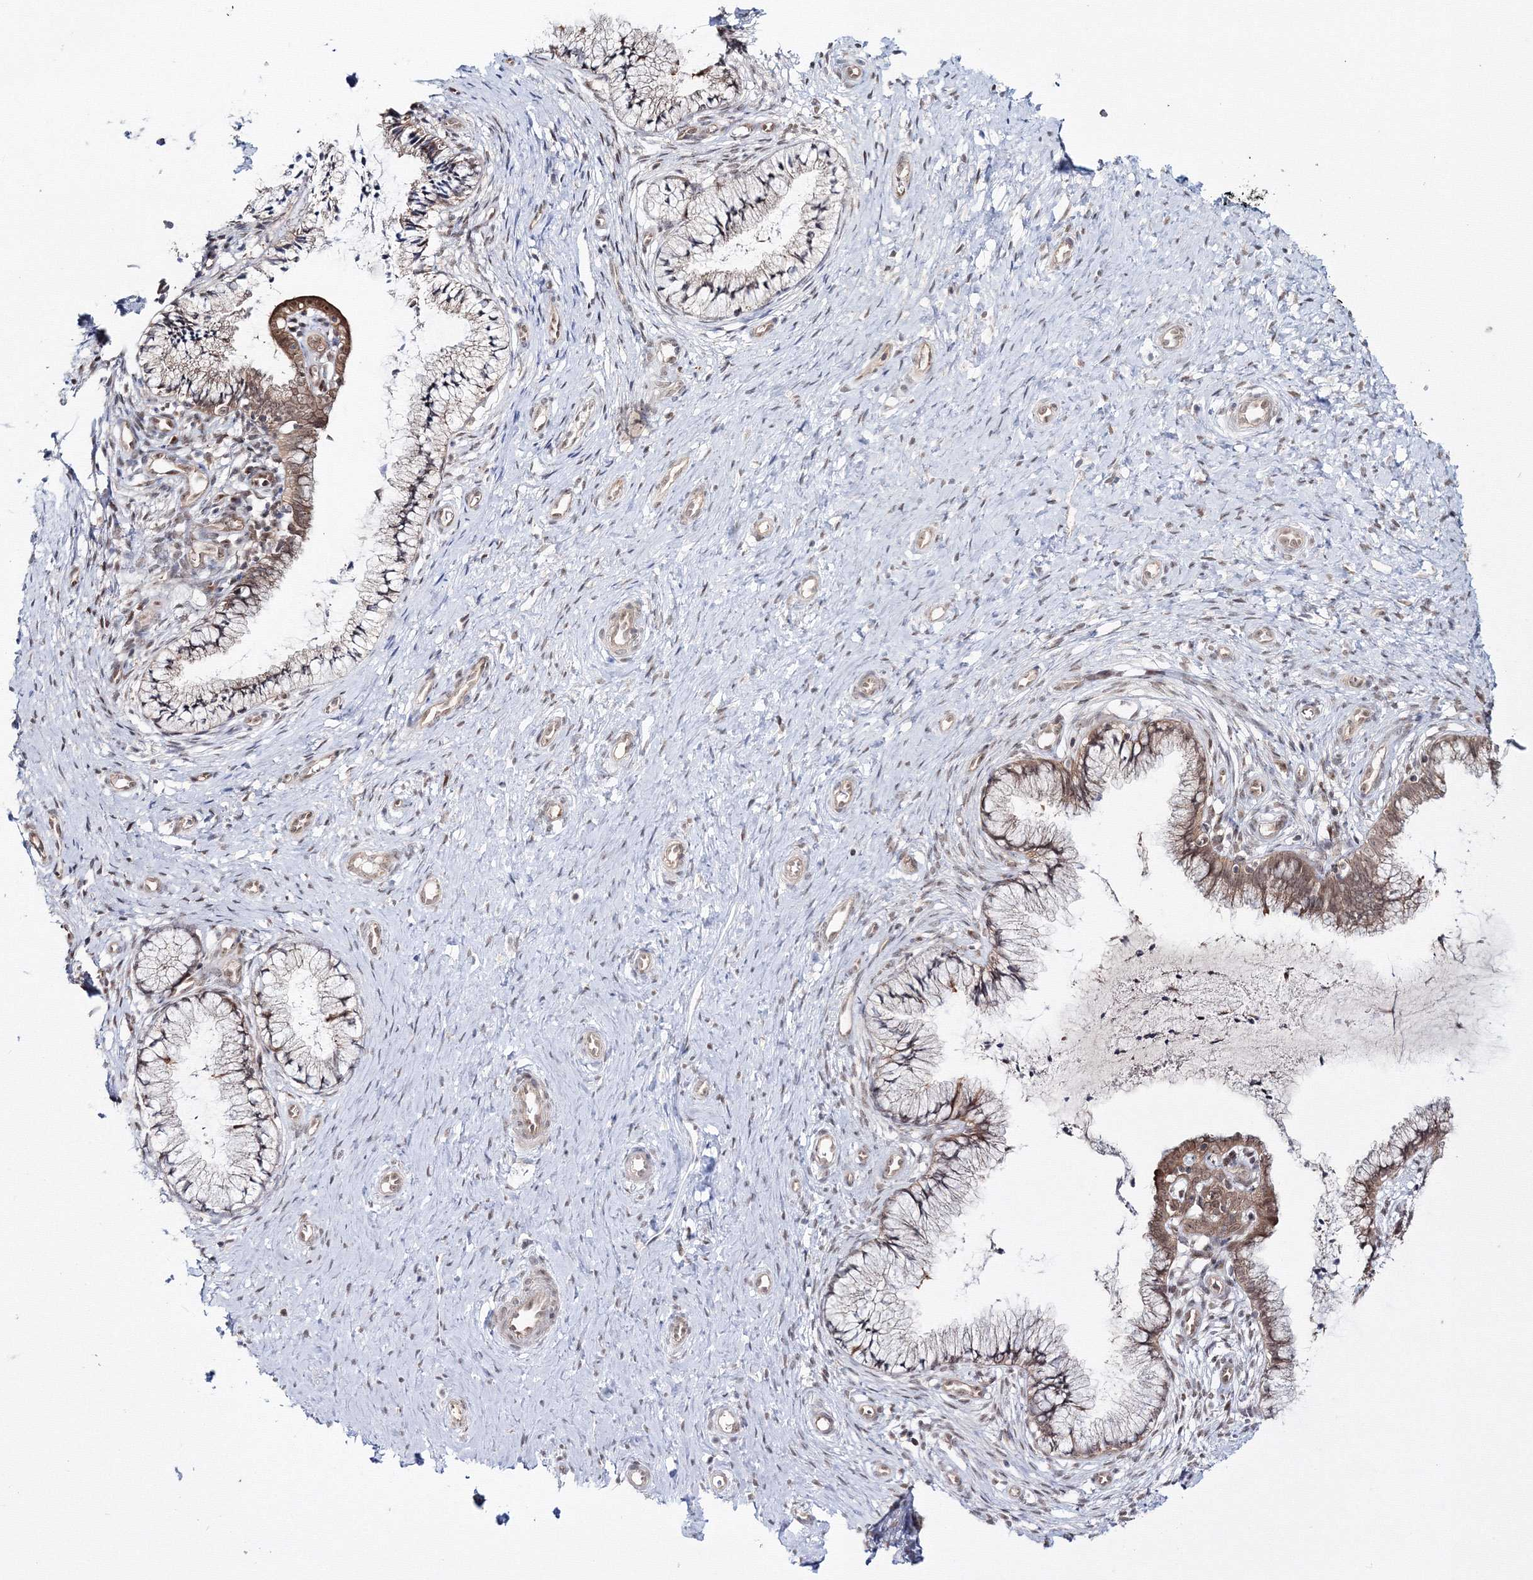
{"staining": {"intensity": "moderate", "quantity": "25%-75%", "location": "cytoplasmic/membranous"}, "tissue": "cervix", "cell_type": "Glandular cells", "image_type": "normal", "snomed": [{"axis": "morphology", "description": "Normal tissue, NOS"}, {"axis": "topography", "description": "Cervix"}], "caption": "Brown immunohistochemical staining in benign cervix demonstrates moderate cytoplasmic/membranous positivity in approximately 25%-75% of glandular cells.", "gene": "ZFAND6", "patient": {"sex": "female", "age": 36}}